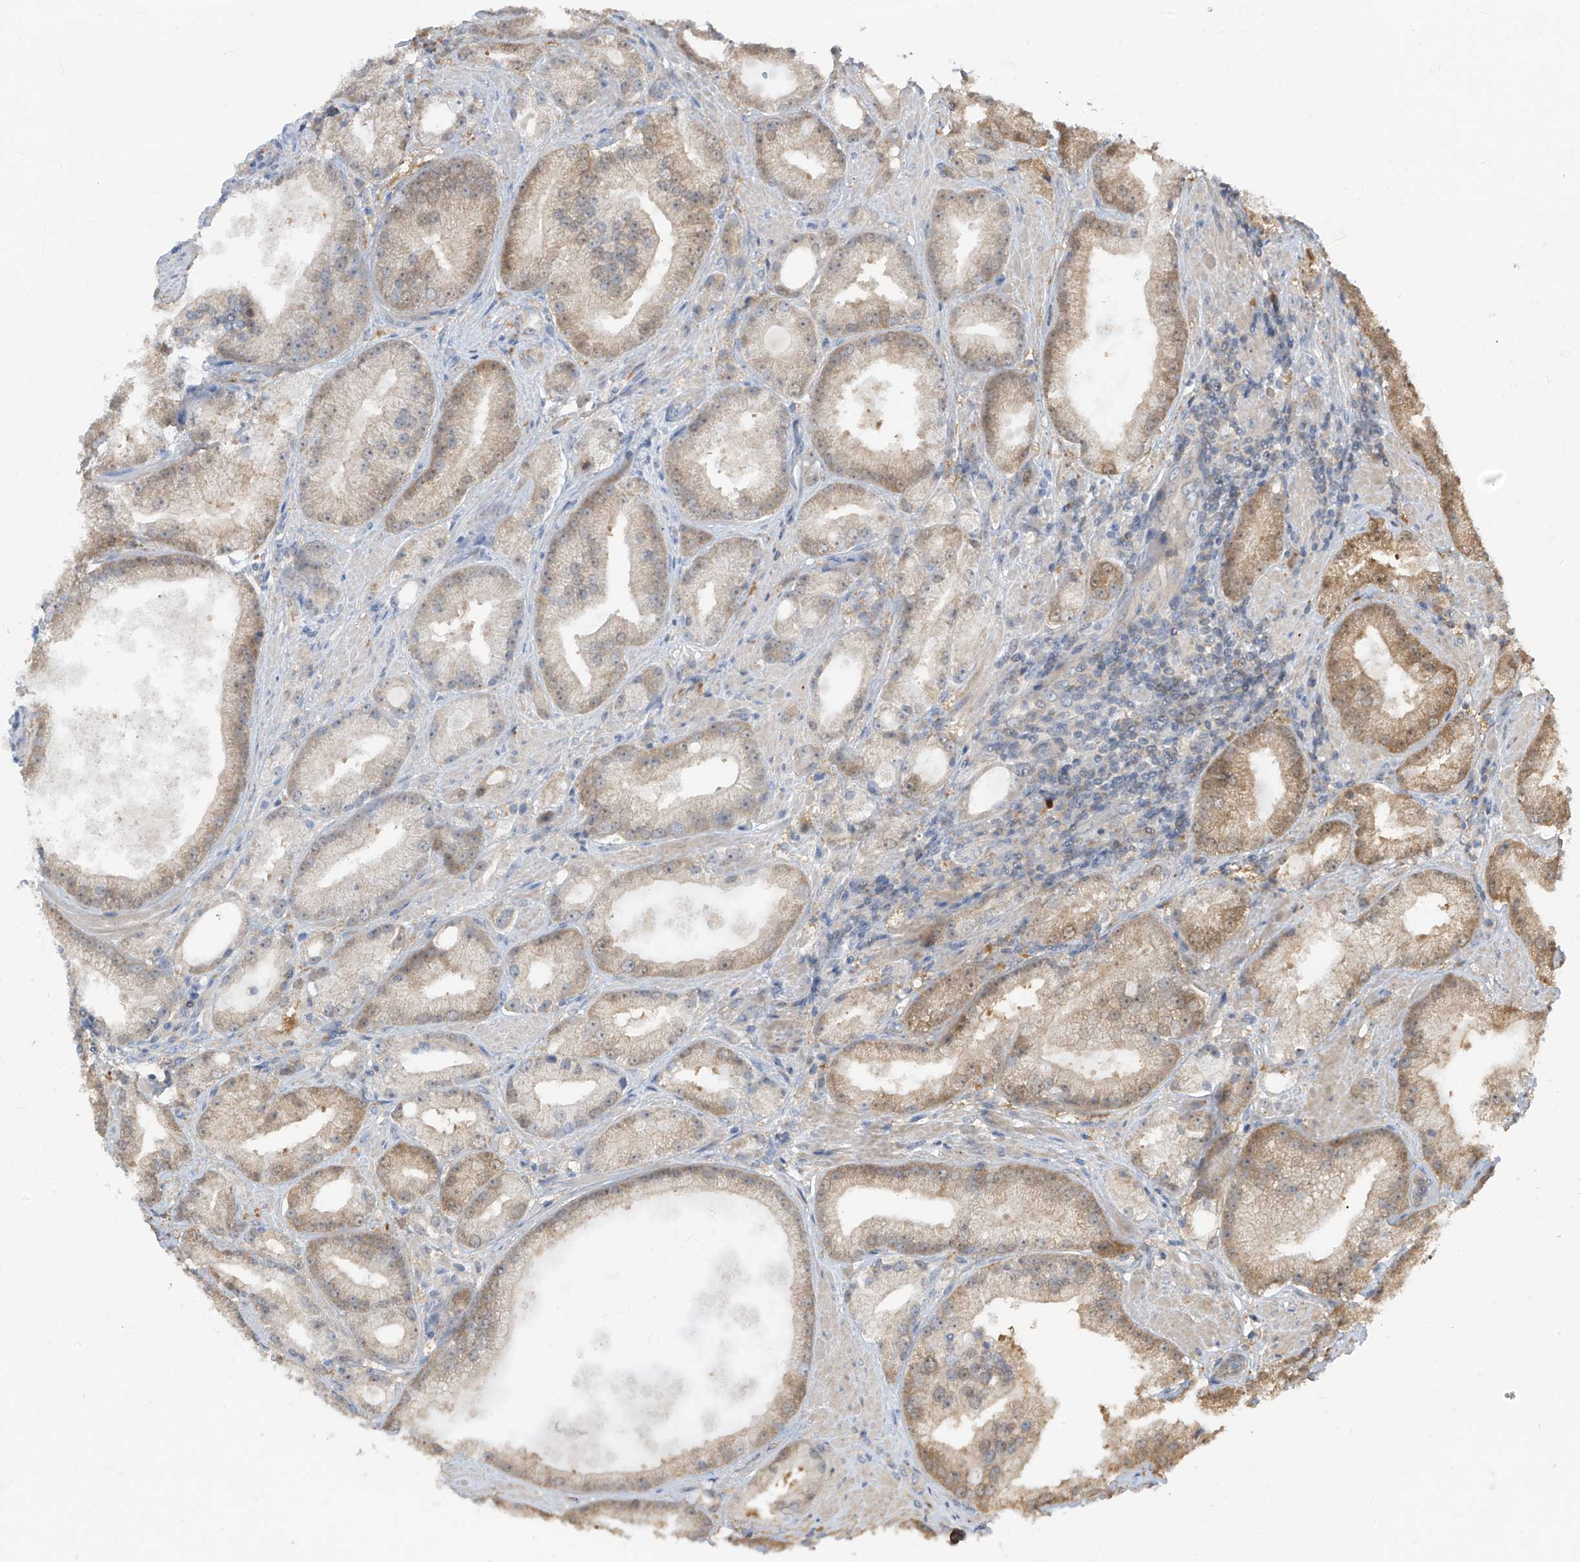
{"staining": {"intensity": "moderate", "quantity": "25%-75%", "location": "cytoplasmic/membranous"}, "tissue": "prostate cancer", "cell_type": "Tumor cells", "image_type": "cancer", "snomed": [{"axis": "morphology", "description": "Adenocarcinoma, Low grade"}, {"axis": "topography", "description": "Prostate"}], "caption": "Low-grade adenocarcinoma (prostate) was stained to show a protein in brown. There is medium levels of moderate cytoplasmic/membranous positivity in approximately 25%-75% of tumor cells.", "gene": "TTC38", "patient": {"sex": "male", "age": 67}}